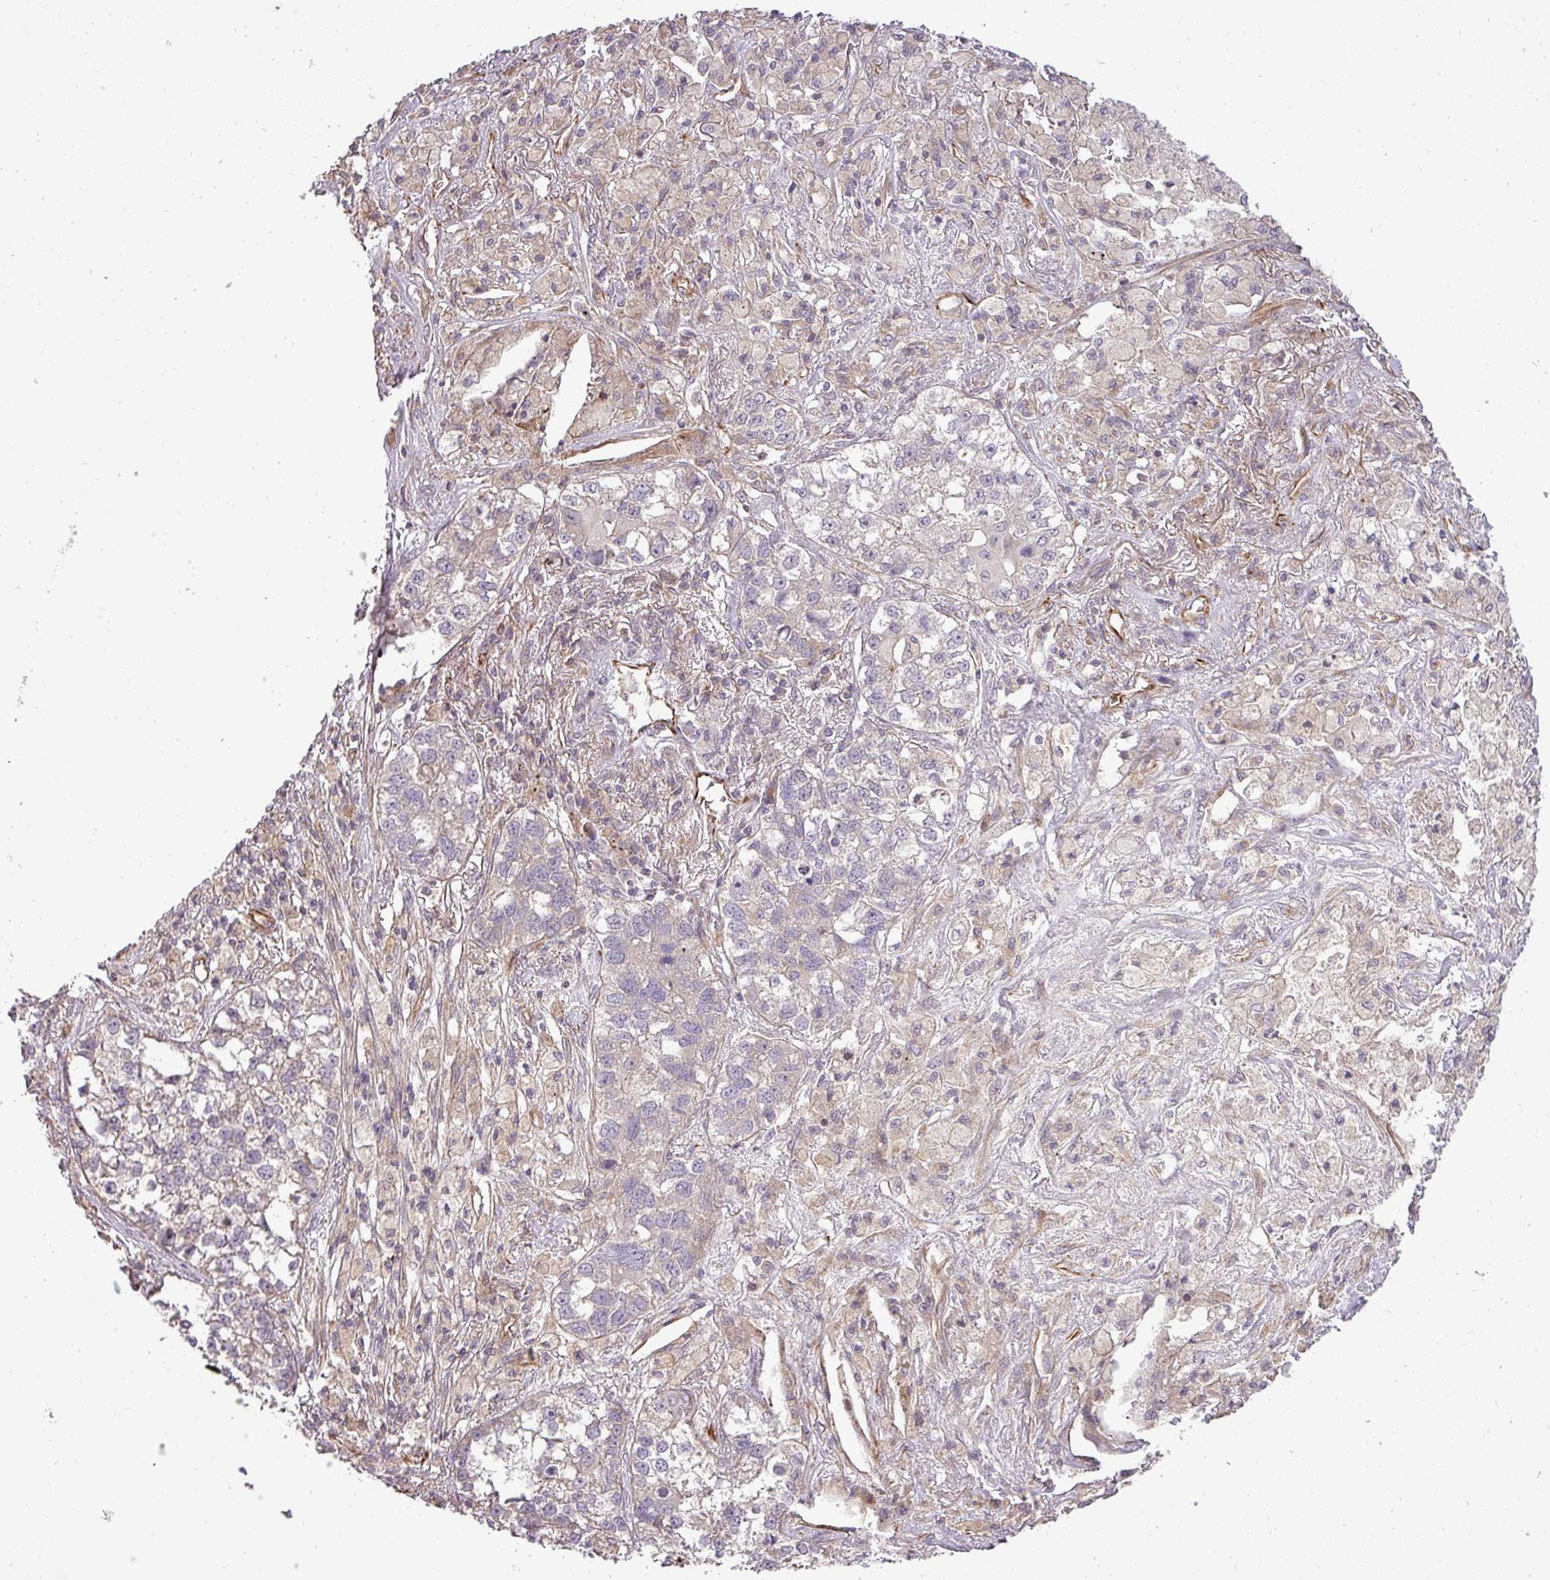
{"staining": {"intensity": "negative", "quantity": "none", "location": "none"}, "tissue": "lung cancer", "cell_type": "Tumor cells", "image_type": "cancer", "snomed": [{"axis": "morphology", "description": "Adenocarcinoma, NOS"}, {"axis": "topography", "description": "Lung"}], "caption": "IHC histopathology image of neoplastic tissue: human adenocarcinoma (lung) stained with DAB reveals no significant protein expression in tumor cells.", "gene": "PDRG1", "patient": {"sex": "male", "age": 49}}